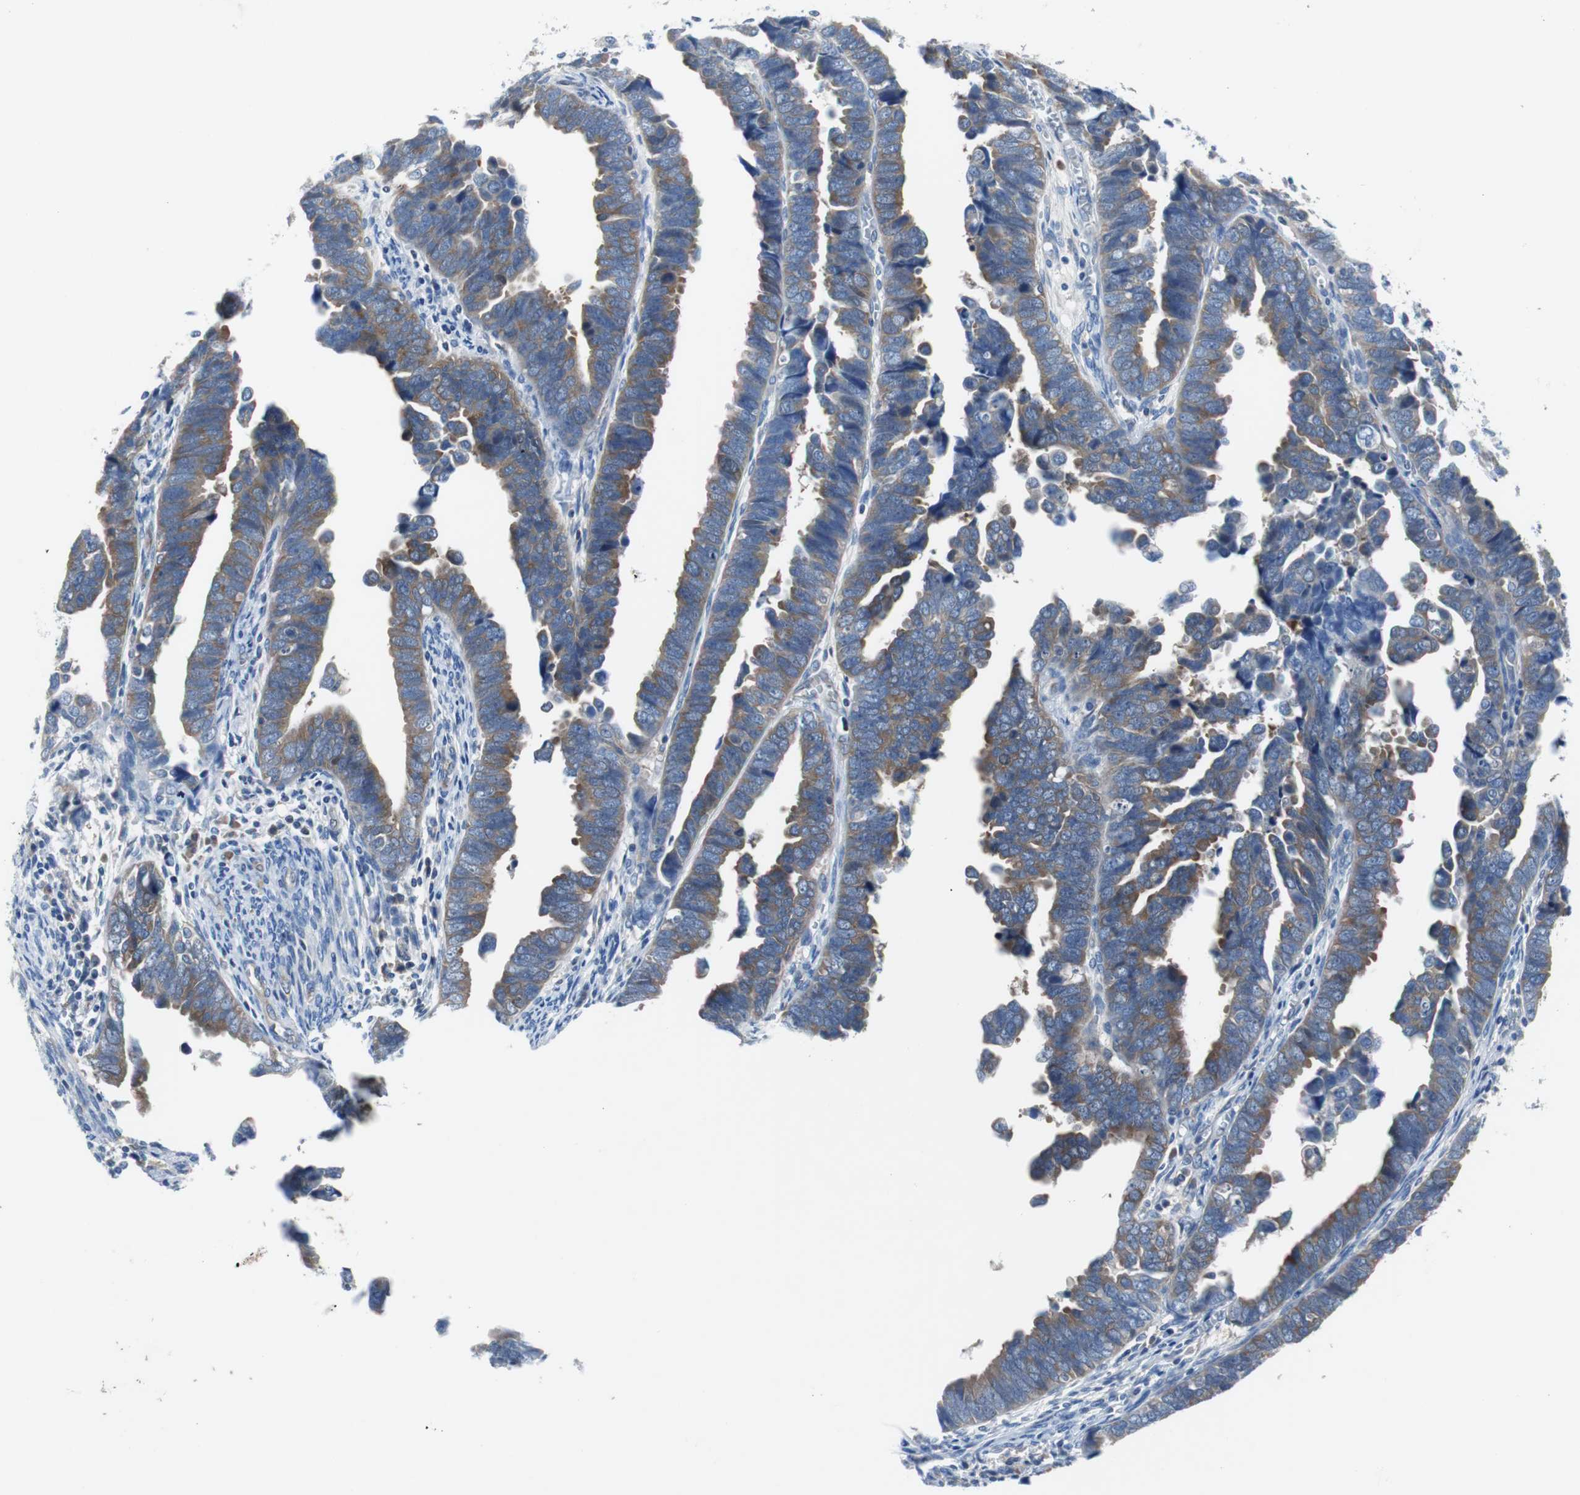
{"staining": {"intensity": "weak", "quantity": "25%-75%", "location": "cytoplasmic/membranous"}, "tissue": "endometrial cancer", "cell_type": "Tumor cells", "image_type": "cancer", "snomed": [{"axis": "morphology", "description": "Adenocarcinoma, NOS"}, {"axis": "topography", "description": "Endometrium"}], "caption": "Protein positivity by immunohistochemistry displays weak cytoplasmic/membranous staining in about 25%-75% of tumor cells in endometrial adenocarcinoma. (IHC, brightfield microscopy, high magnification).", "gene": "EEF2K", "patient": {"sex": "female", "age": 75}}